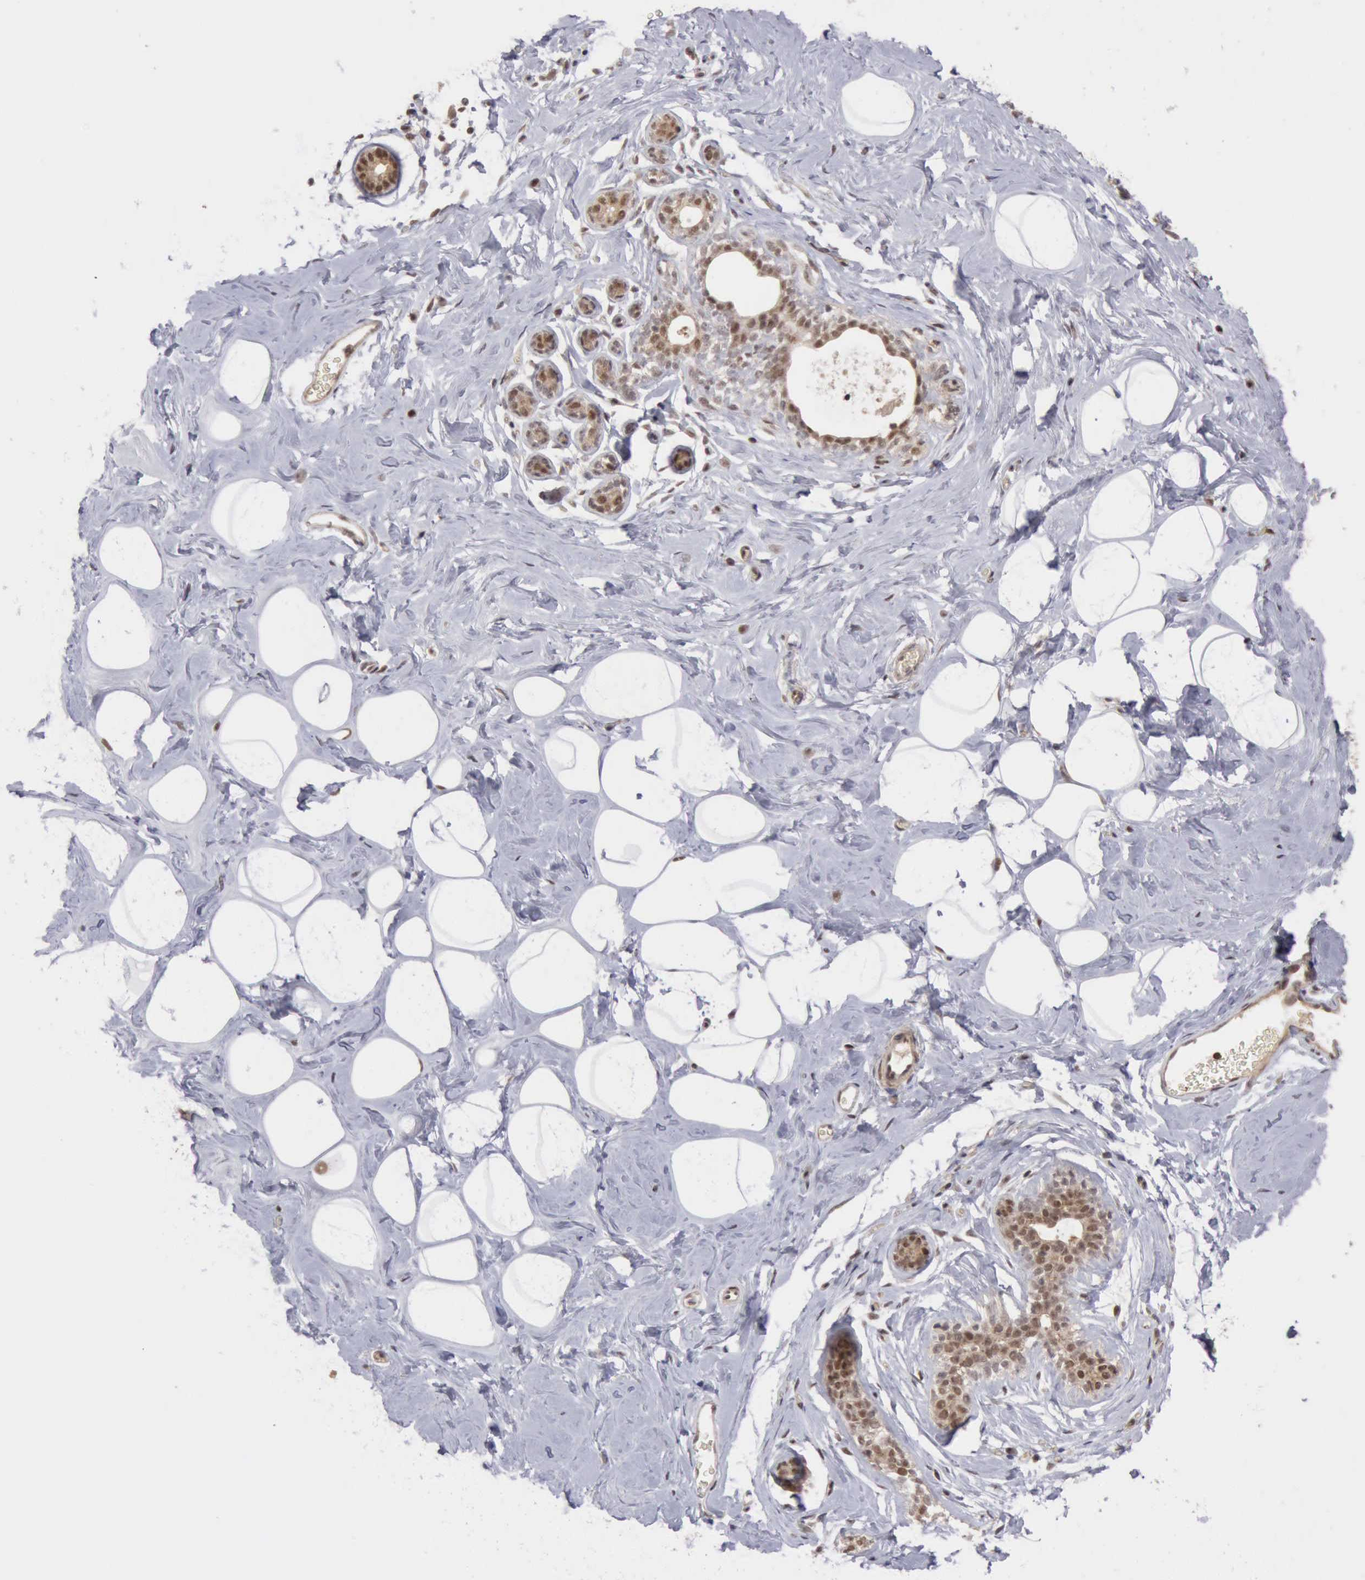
{"staining": {"intensity": "negative", "quantity": "none", "location": "none"}, "tissue": "breast", "cell_type": "Adipocytes", "image_type": "normal", "snomed": [{"axis": "morphology", "description": "Normal tissue, NOS"}, {"axis": "morphology", "description": "Fibrosis, NOS"}, {"axis": "topography", "description": "Breast"}], "caption": "Immunohistochemistry histopathology image of normal human breast stained for a protein (brown), which displays no expression in adipocytes.", "gene": "CDKN2A", "patient": {"sex": "female", "age": 39}}